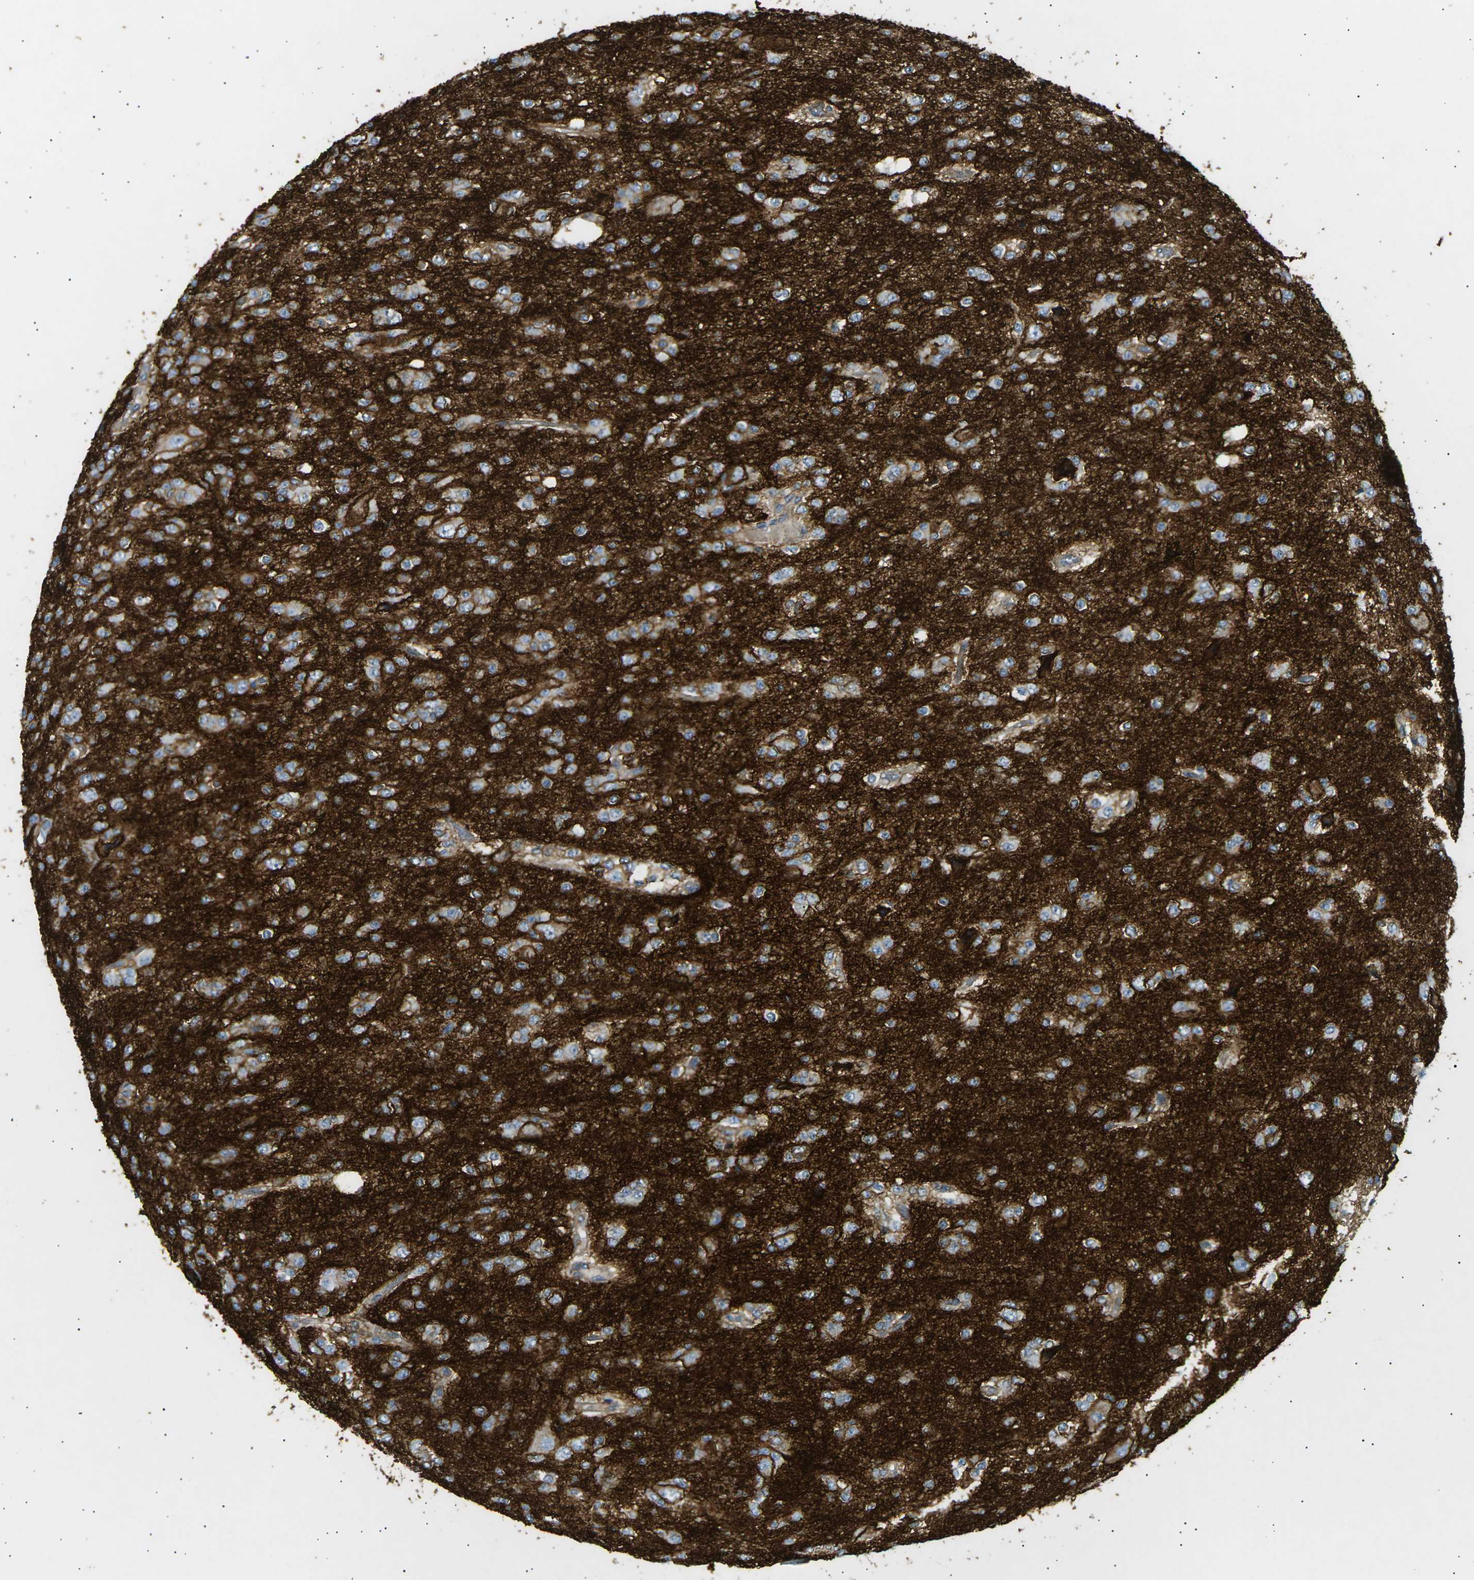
{"staining": {"intensity": "weak", "quantity": "25%-75%", "location": "cytoplasmic/membranous"}, "tissue": "glioma", "cell_type": "Tumor cells", "image_type": "cancer", "snomed": [{"axis": "morphology", "description": "Glioma, malignant, Low grade"}, {"axis": "topography", "description": "Brain"}], "caption": "Immunohistochemical staining of human malignant low-grade glioma reveals weak cytoplasmic/membranous protein expression in approximately 25%-75% of tumor cells.", "gene": "ATP2B4", "patient": {"sex": "male", "age": 38}}